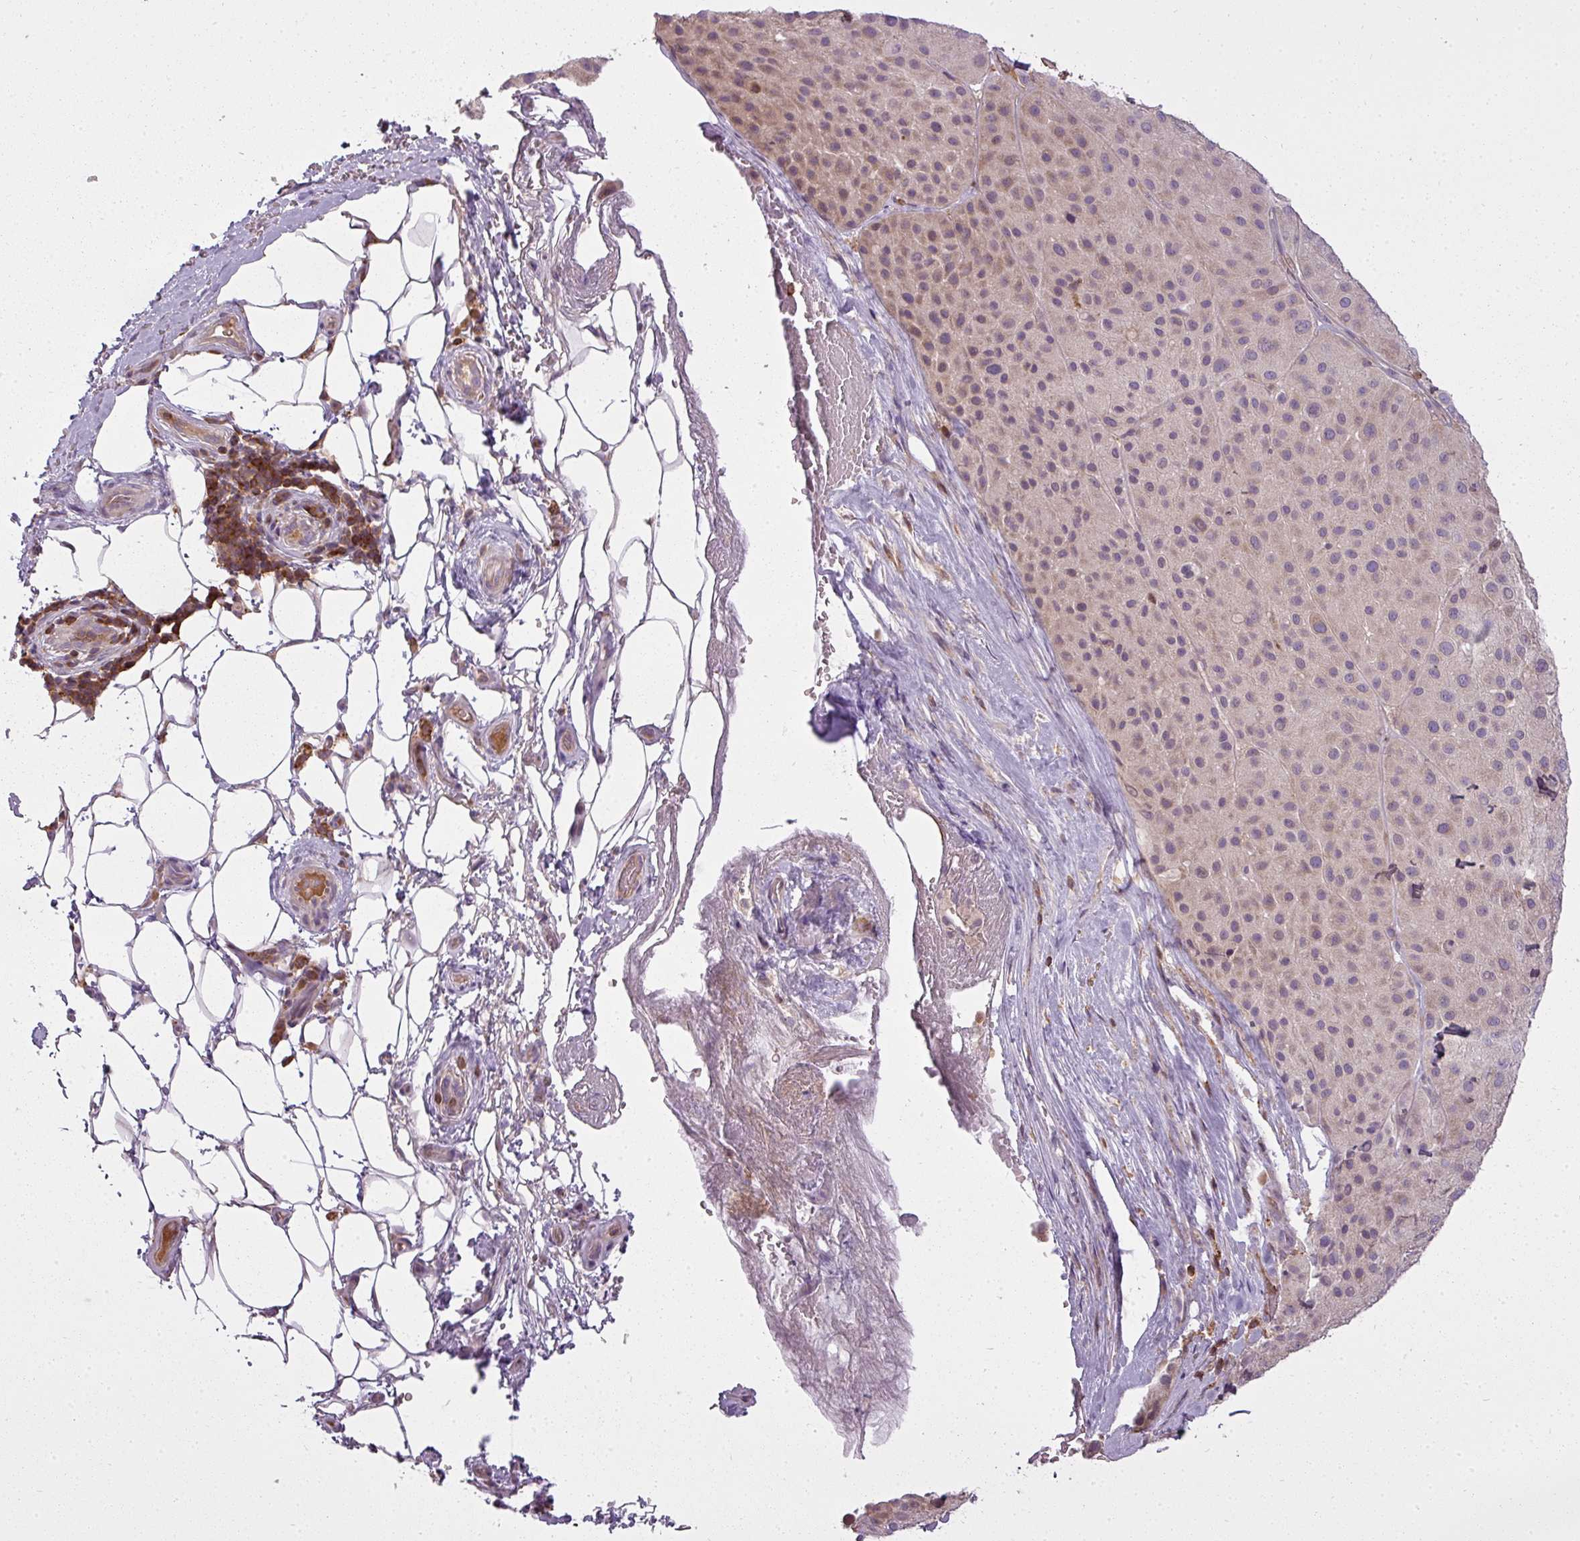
{"staining": {"intensity": "weak", "quantity": "25%-75%", "location": "cytoplasmic/membranous"}, "tissue": "melanoma", "cell_type": "Tumor cells", "image_type": "cancer", "snomed": [{"axis": "morphology", "description": "Malignant melanoma, Metastatic site"}, {"axis": "topography", "description": "Smooth muscle"}], "caption": "Immunohistochemistry of human melanoma exhibits low levels of weak cytoplasmic/membranous expression in about 25%-75% of tumor cells.", "gene": "STK4", "patient": {"sex": "male", "age": 41}}